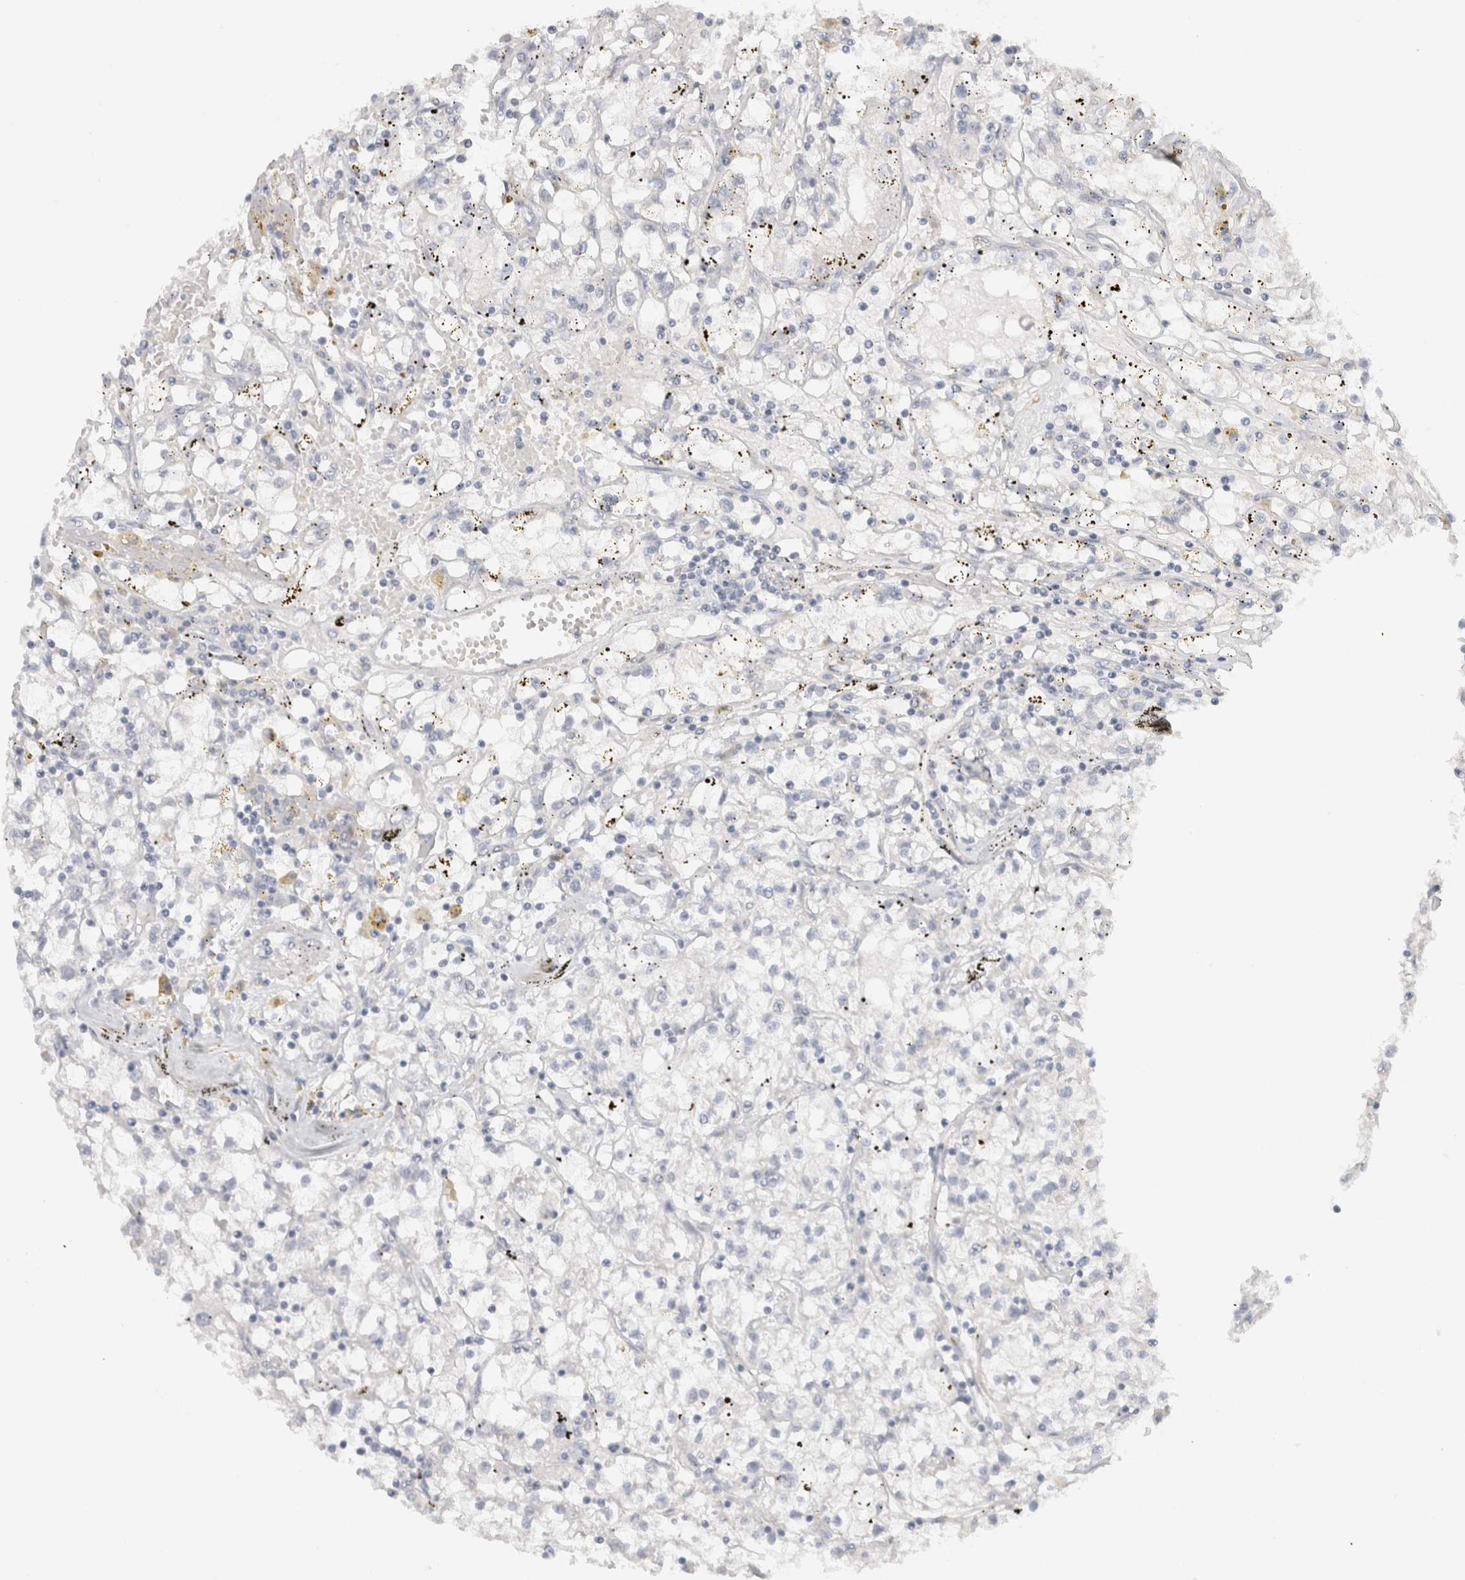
{"staining": {"intensity": "negative", "quantity": "none", "location": "none"}, "tissue": "renal cancer", "cell_type": "Tumor cells", "image_type": "cancer", "snomed": [{"axis": "morphology", "description": "Adenocarcinoma, NOS"}, {"axis": "topography", "description": "Kidney"}], "caption": "IHC micrograph of neoplastic tissue: renal cancer stained with DAB (3,3'-diaminobenzidine) reveals no significant protein staining in tumor cells.", "gene": "CHRM4", "patient": {"sex": "male", "age": 56}}